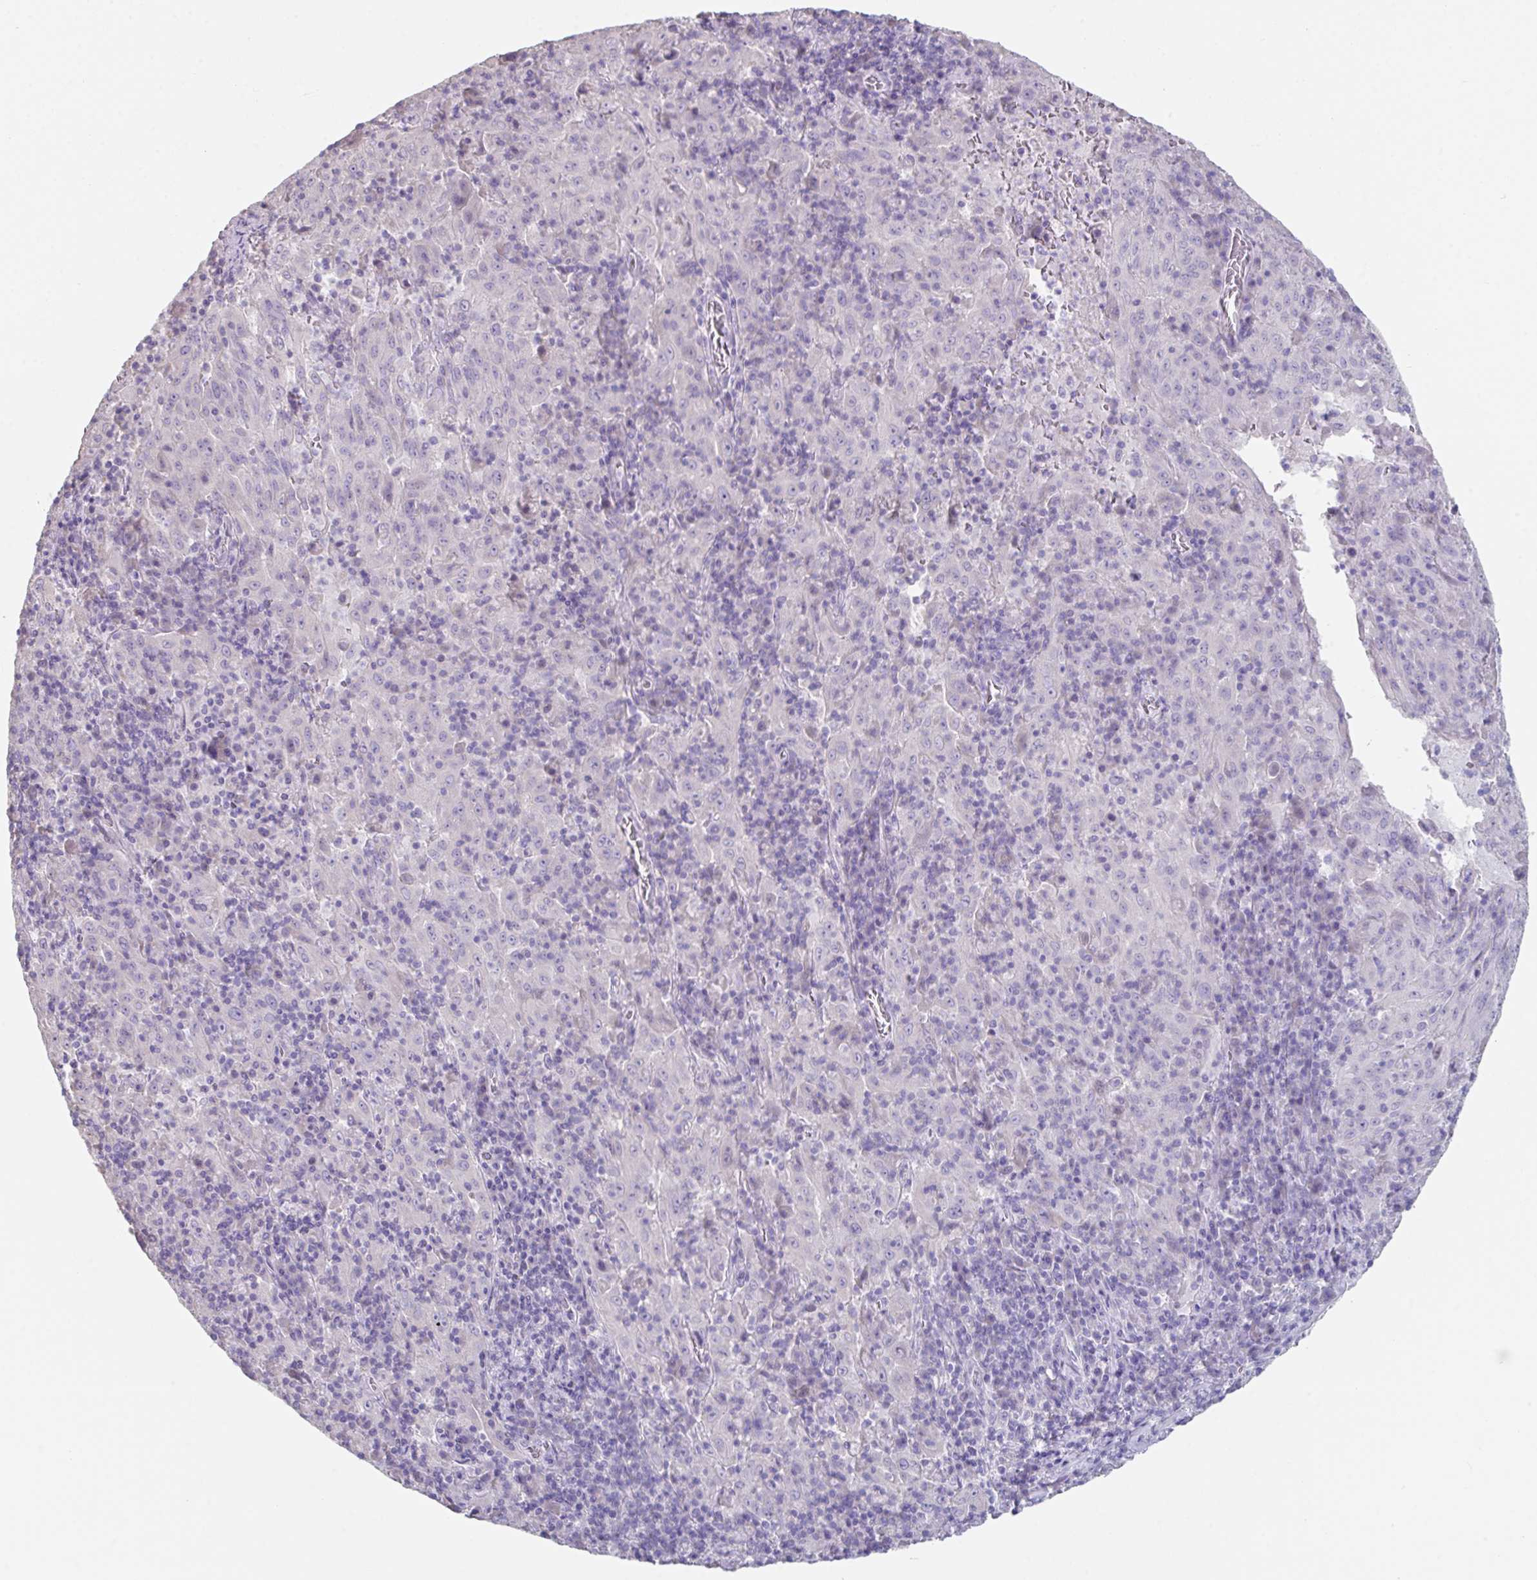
{"staining": {"intensity": "negative", "quantity": "none", "location": "none"}, "tissue": "pancreatic cancer", "cell_type": "Tumor cells", "image_type": "cancer", "snomed": [{"axis": "morphology", "description": "Adenocarcinoma, NOS"}, {"axis": "topography", "description": "Pancreas"}], "caption": "Histopathology image shows no protein positivity in tumor cells of adenocarcinoma (pancreatic) tissue.", "gene": "SLC44A4", "patient": {"sex": "male", "age": 63}}